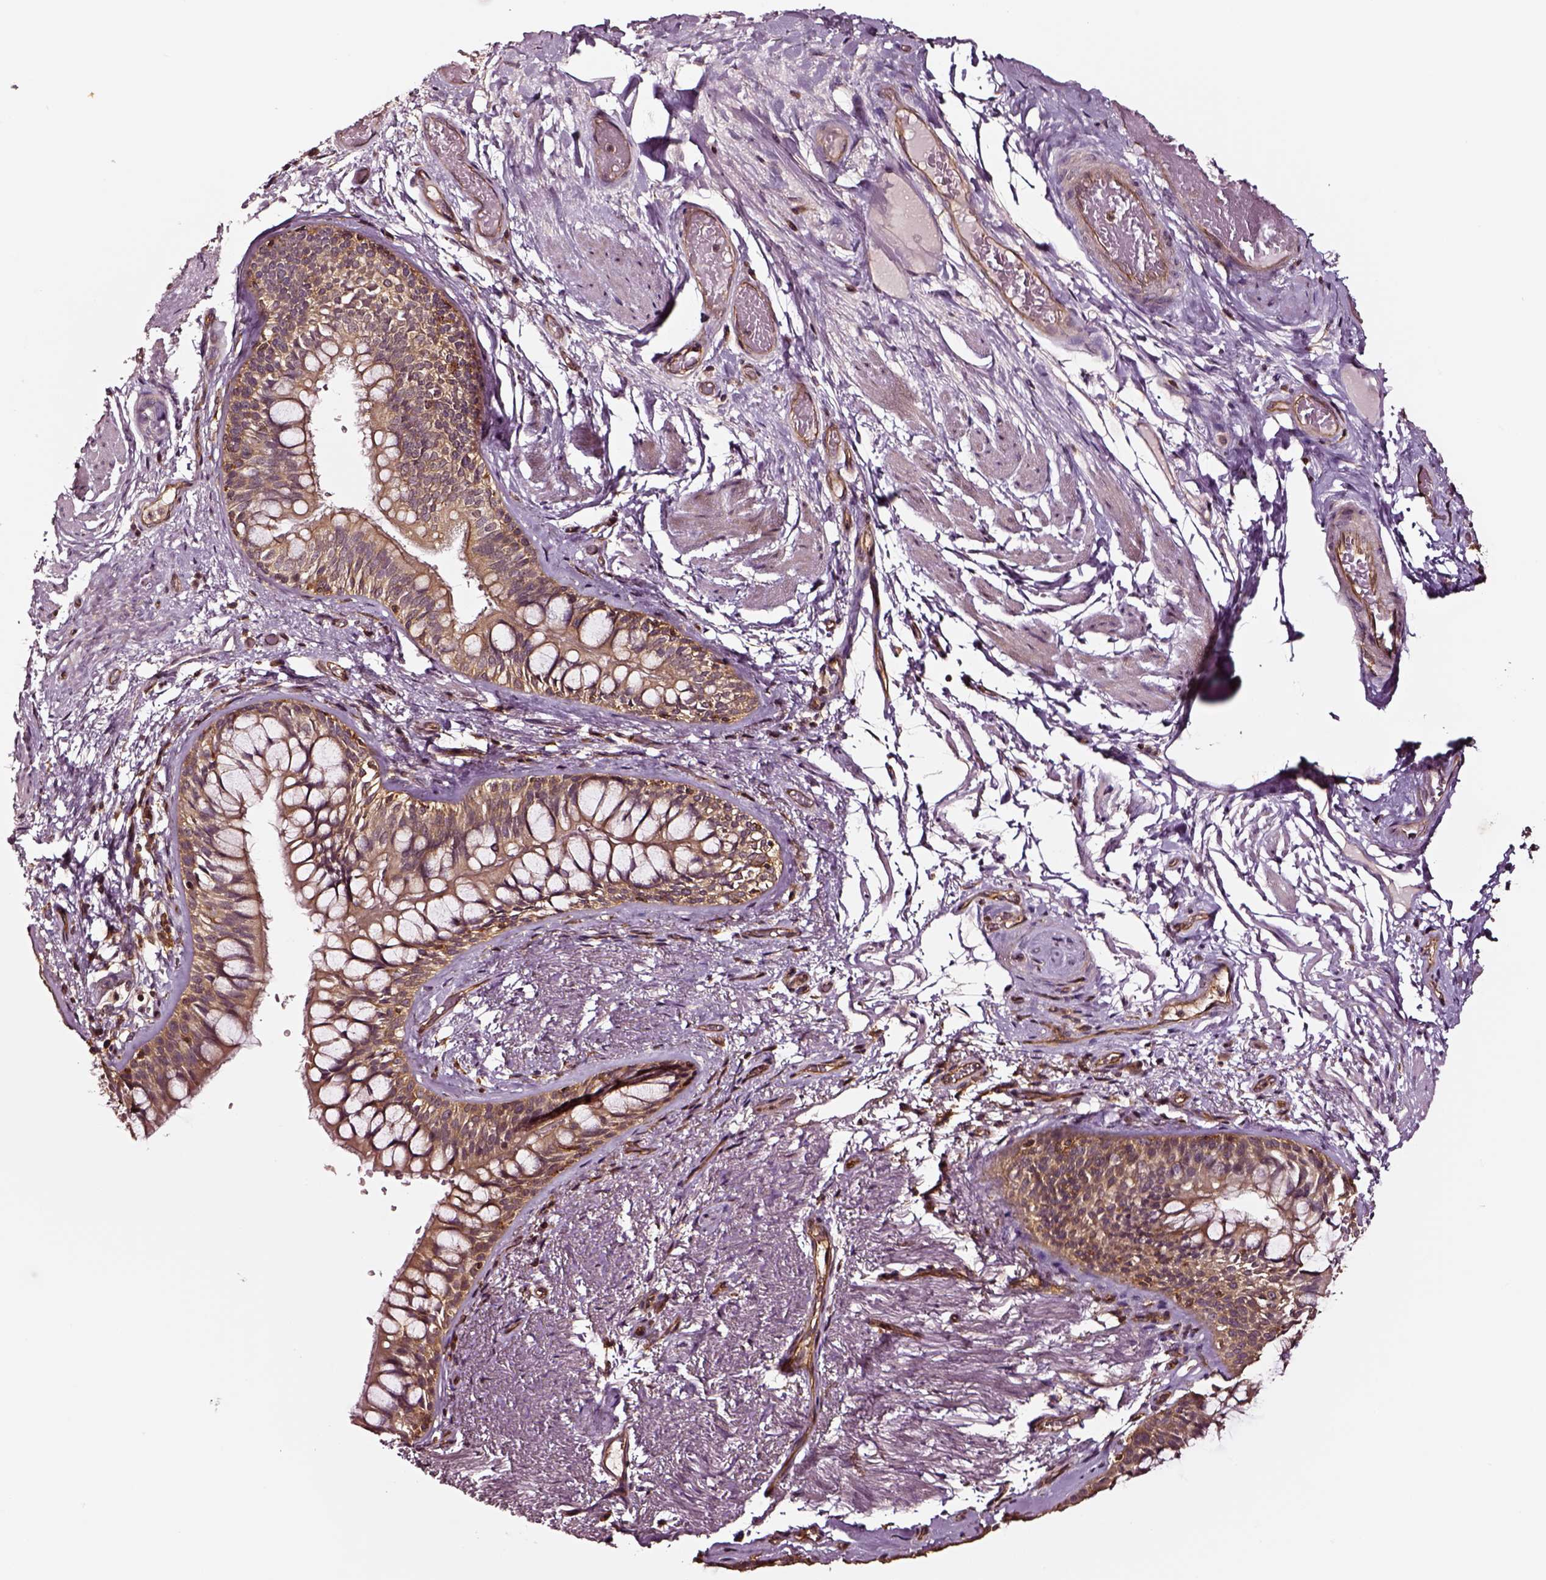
{"staining": {"intensity": "weak", "quantity": ">75%", "location": "cytoplasmic/membranous"}, "tissue": "adipose tissue", "cell_type": "Adipocytes", "image_type": "normal", "snomed": [{"axis": "morphology", "description": "Normal tissue, NOS"}, {"axis": "topography", "description": "Cartilage tissue"}, {"axis": "topography", "description": "Bronchus"}], "caption": "Immunohistochemistry histopathology image of normal adipose tissue: adipose tissue stained using immunohistochemistry displays low levels of weak protein expression localized specifically in the cytoplasmic/membranous of adipocytes, appearing as a cytoplasmic/membranous brown color.", "gene": "RASSF5", "patient": {"sex": "male", "age": 64}}